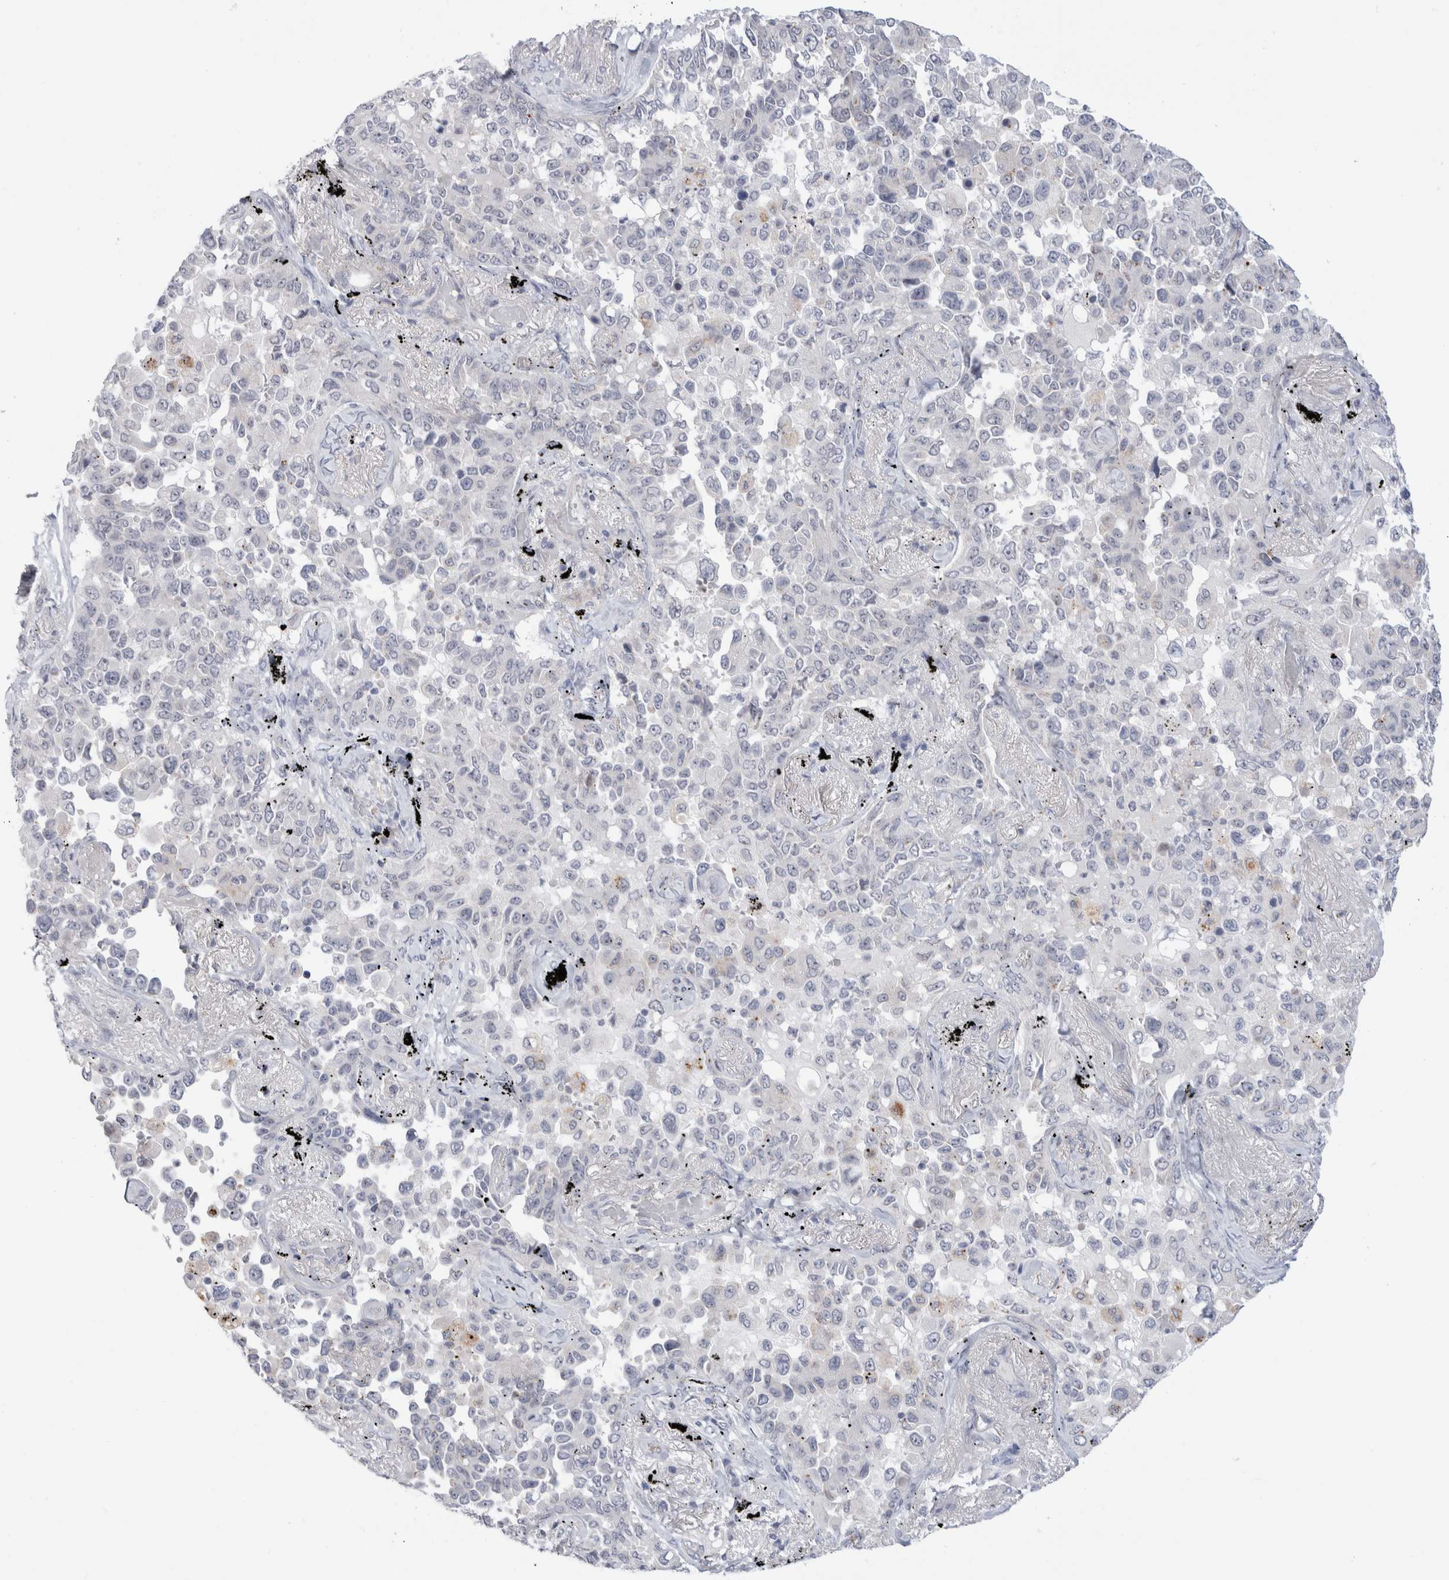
{"staining": {"intensity": "negative", "quantity": "none", "location": "none"}, "tissue": "lung cancer", "cell_type": "Tumor cells", "image_type": "cancer", "snomed": [{"axis": "morphology", "description": "Adenocarcinoma, NOS"}, {"axis": "topography", "description": "Lung"}], "caption": "The image displays no significant positivity in tumor cells of adenocarcinoma (lung).", "gene": "ANKMY1", "patient": {"sex": "female", "age": 67}}